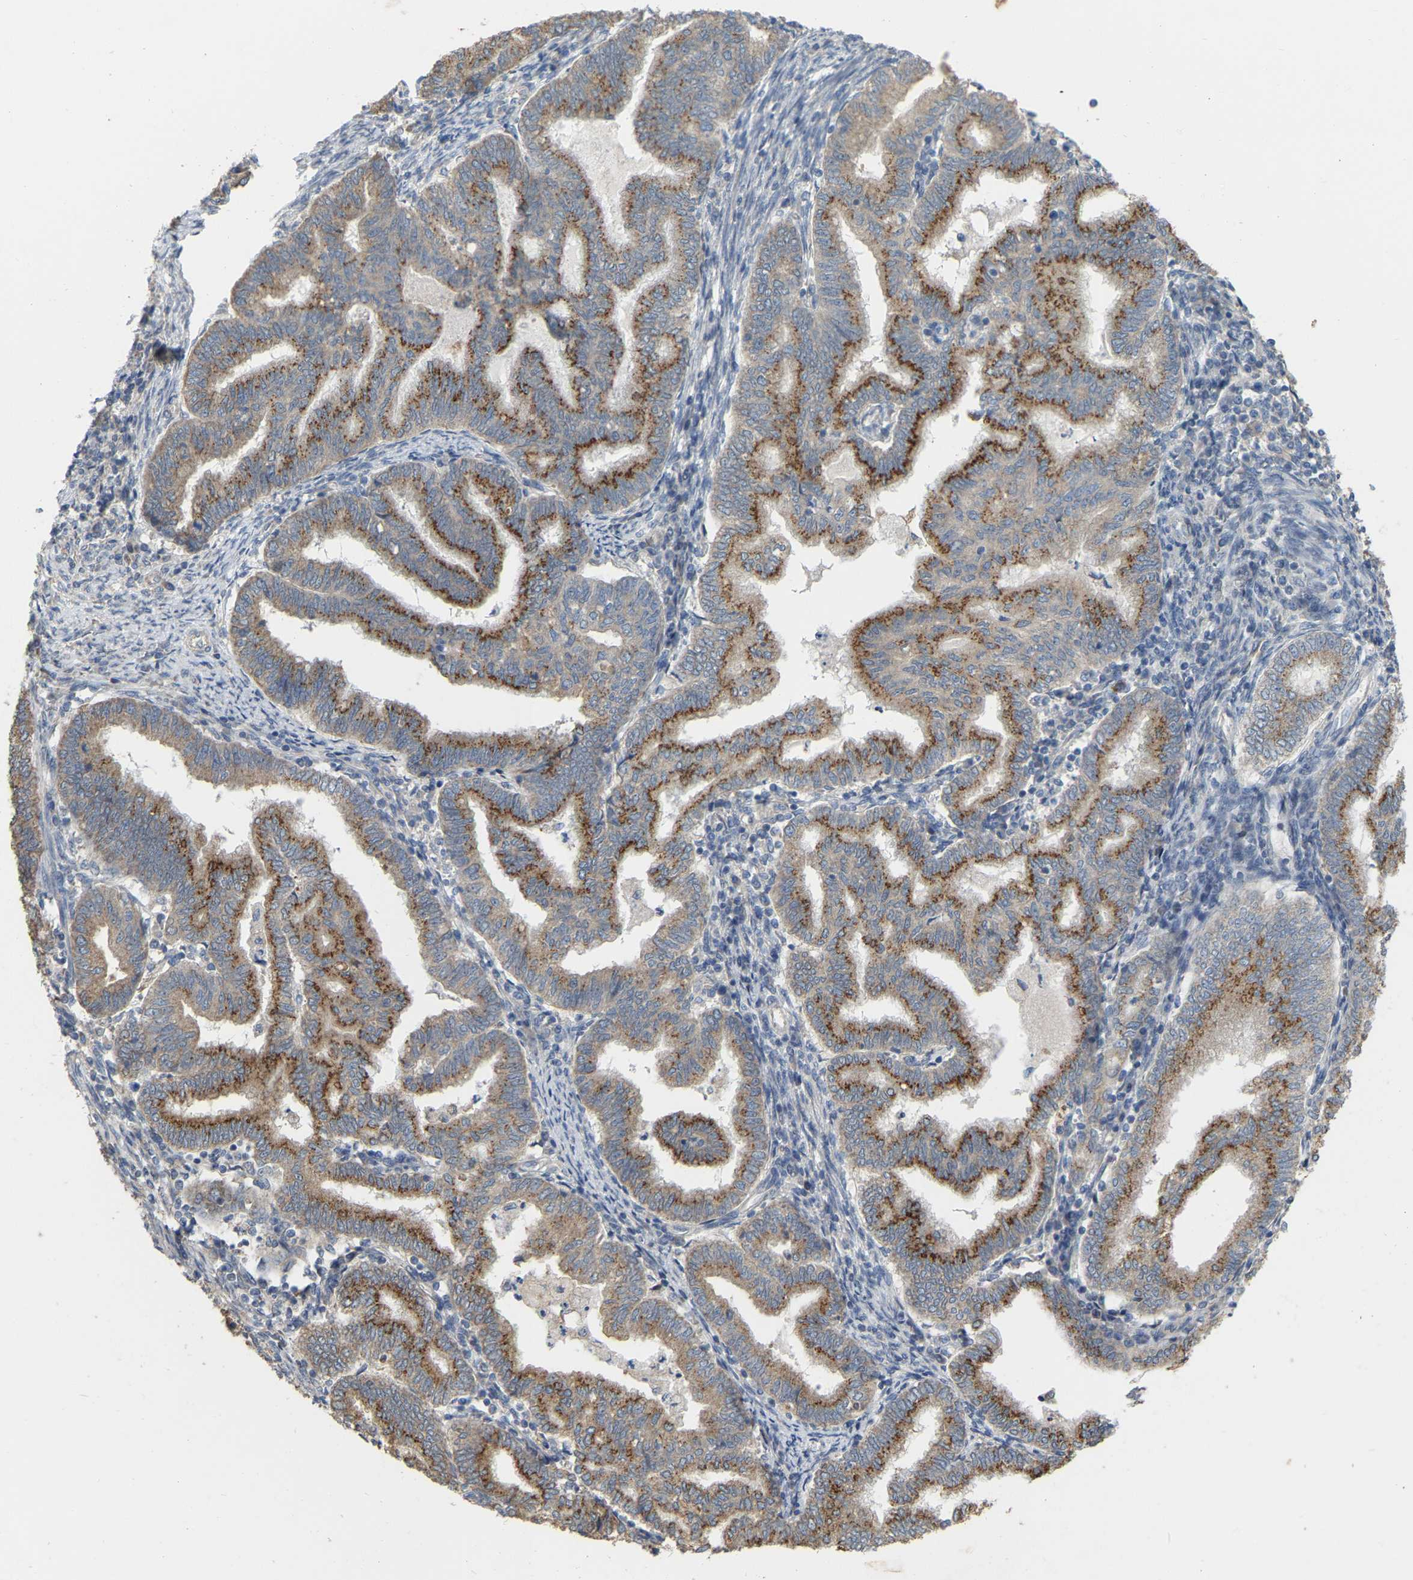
{"staining": {"intensity": "moderate", "quantity": ">75%", "location": "cytoplasmic/membranous"}, "tissue": "endometrial cancer", "cell_type": "Tumor cells", "image_type": "cancer", "snomed": [{"axis": "morphology", "description": "Polyp, NOS"}, {"axis": "morphology", "description": "Adenocarcinoma, NOS"}, {"axis": "morphology", "description": "Adenoma, NOS"}, {"axis": "topography", "description": "Endometrium"}], "caption": "Endometrial cancer was stained to show a protein in brown. There is medium levels of moderate cytoplasmic/membranous expression in approximately >75% of tumor cells.", "gene": "SSH1", "patient": {"sex": "female", "age": 79}}